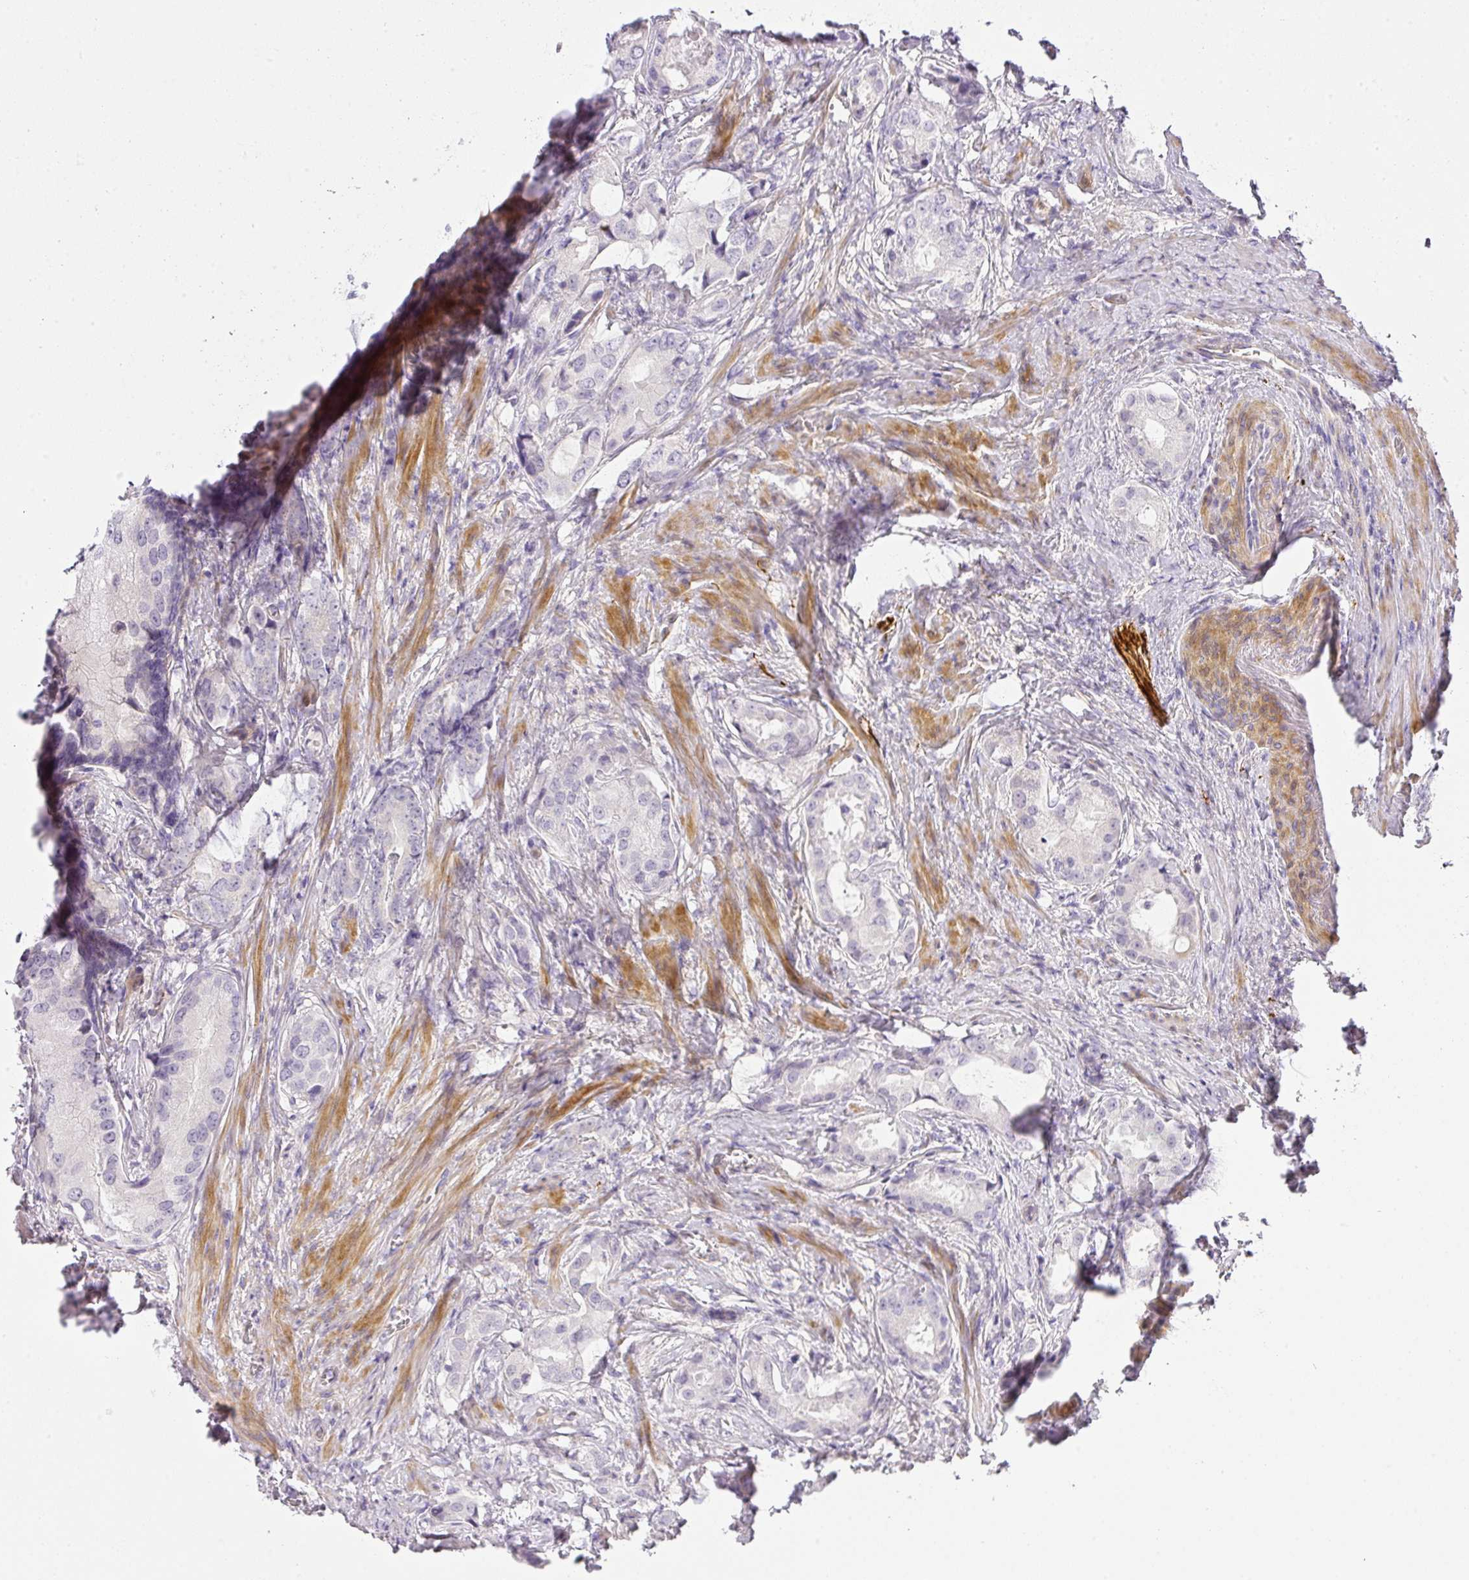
{"staining": {"intensity": "negative", "quantity": "none", "location": "none"}, "tissue": "prostate cancer", "cell_type": "Tumor cells", "image_type": "cancer", "snomed": [{"axis": "morphology", "description": "Adenocarcinoma, Low grade"}, {"axis": "topography", "description": "Prostate"}], "caption": "A photomicrograph of human prostate cancer is negative for staining in tumor cells.", "gene": "RAX2", "patient": {"sex": "male", "age": 71}}